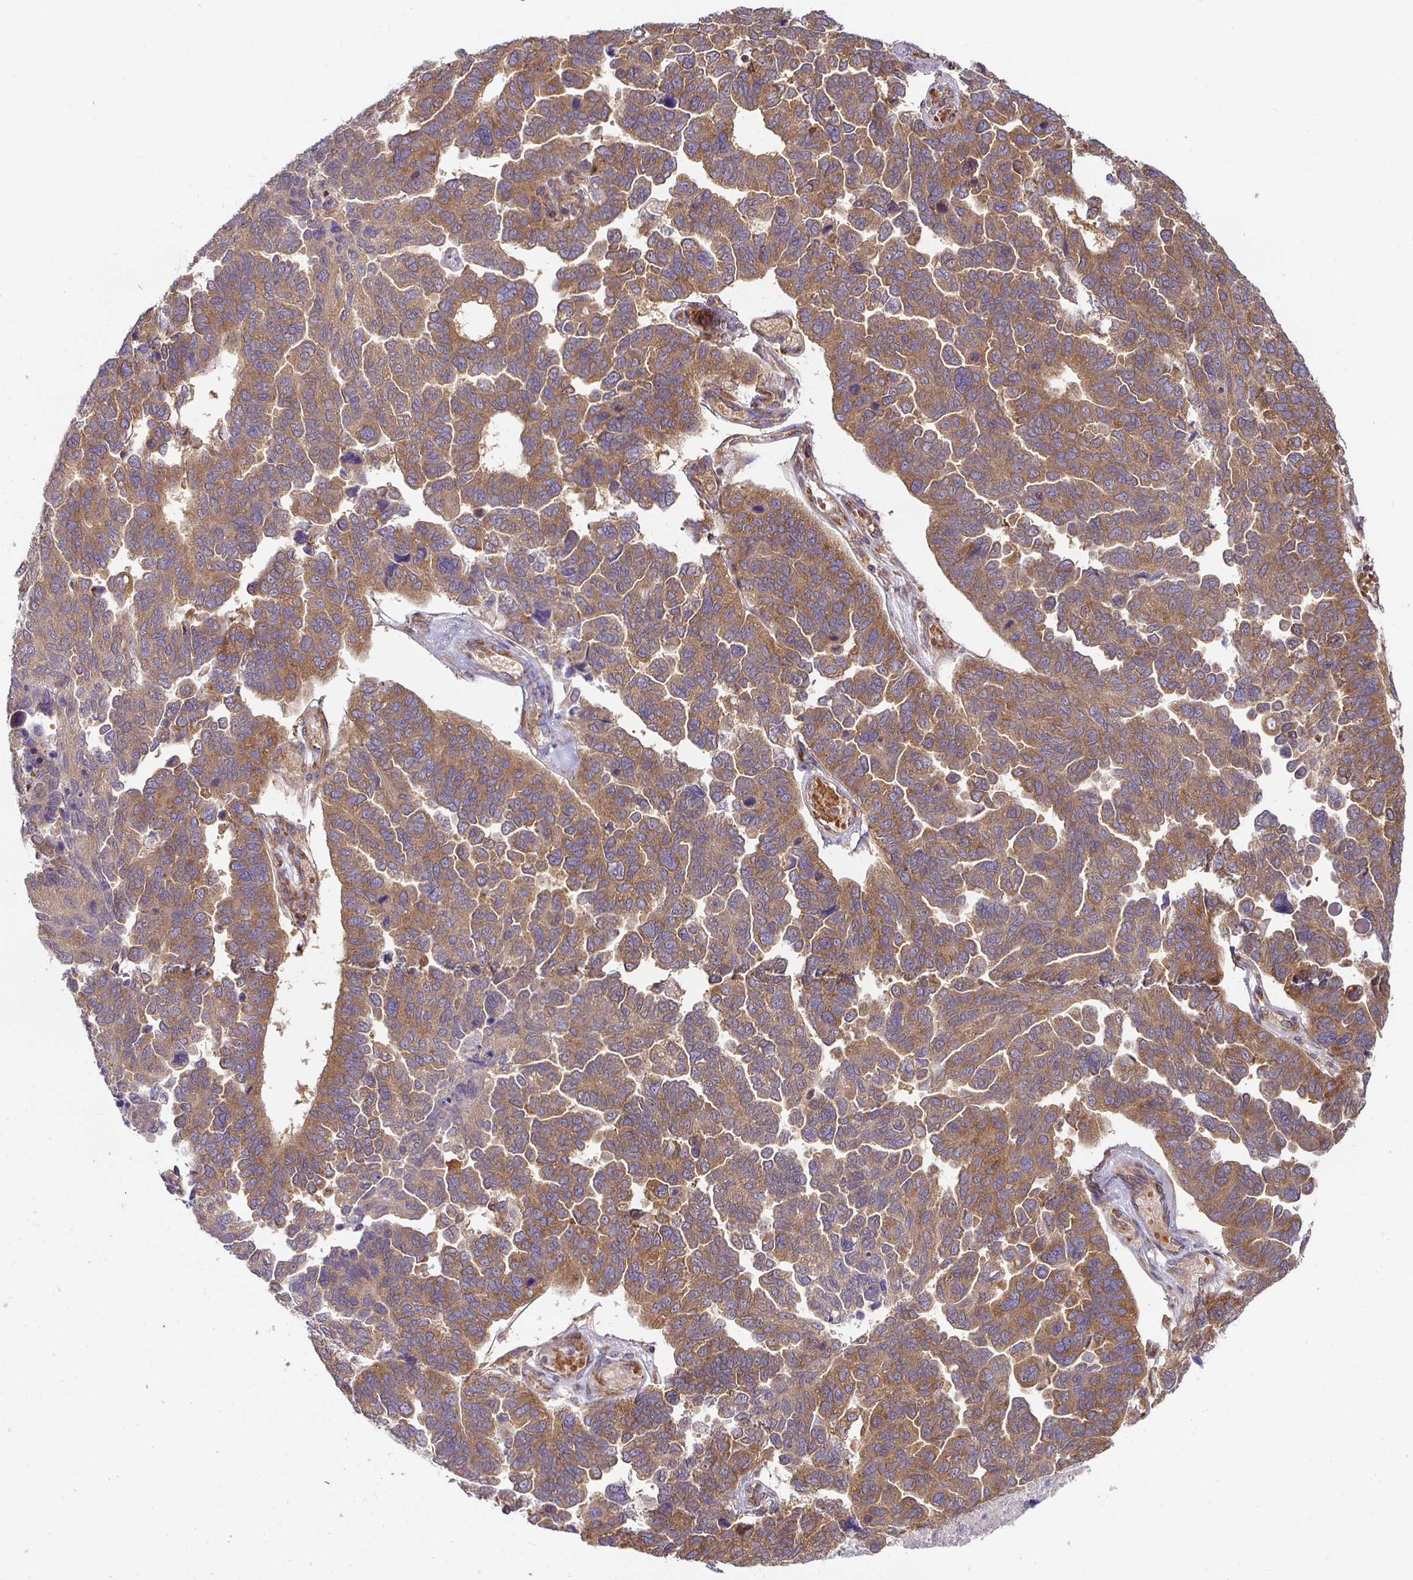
{"staining": {"intensity": "strong", "quantity": ">75%", "location": "cytoplasmic/membranous"}, "tissue": "ovarian cancer", "cell_type": "Tumor cells", "image_type": "cancer", "snomed": [{"axis": "morphology", "description": "Cystadenocarcinoma, serous, NOS"}, {"axis": "topography", "description": "Ovary"}], "caption": "Ovarian cancer (serous cystadenocarcinoma) stained for a protein exhibits strong cytoplasmic/membranous positivity in tumor cells.", "gene": "IRAK1", "patient": {"sex": "female", "age": 64}}